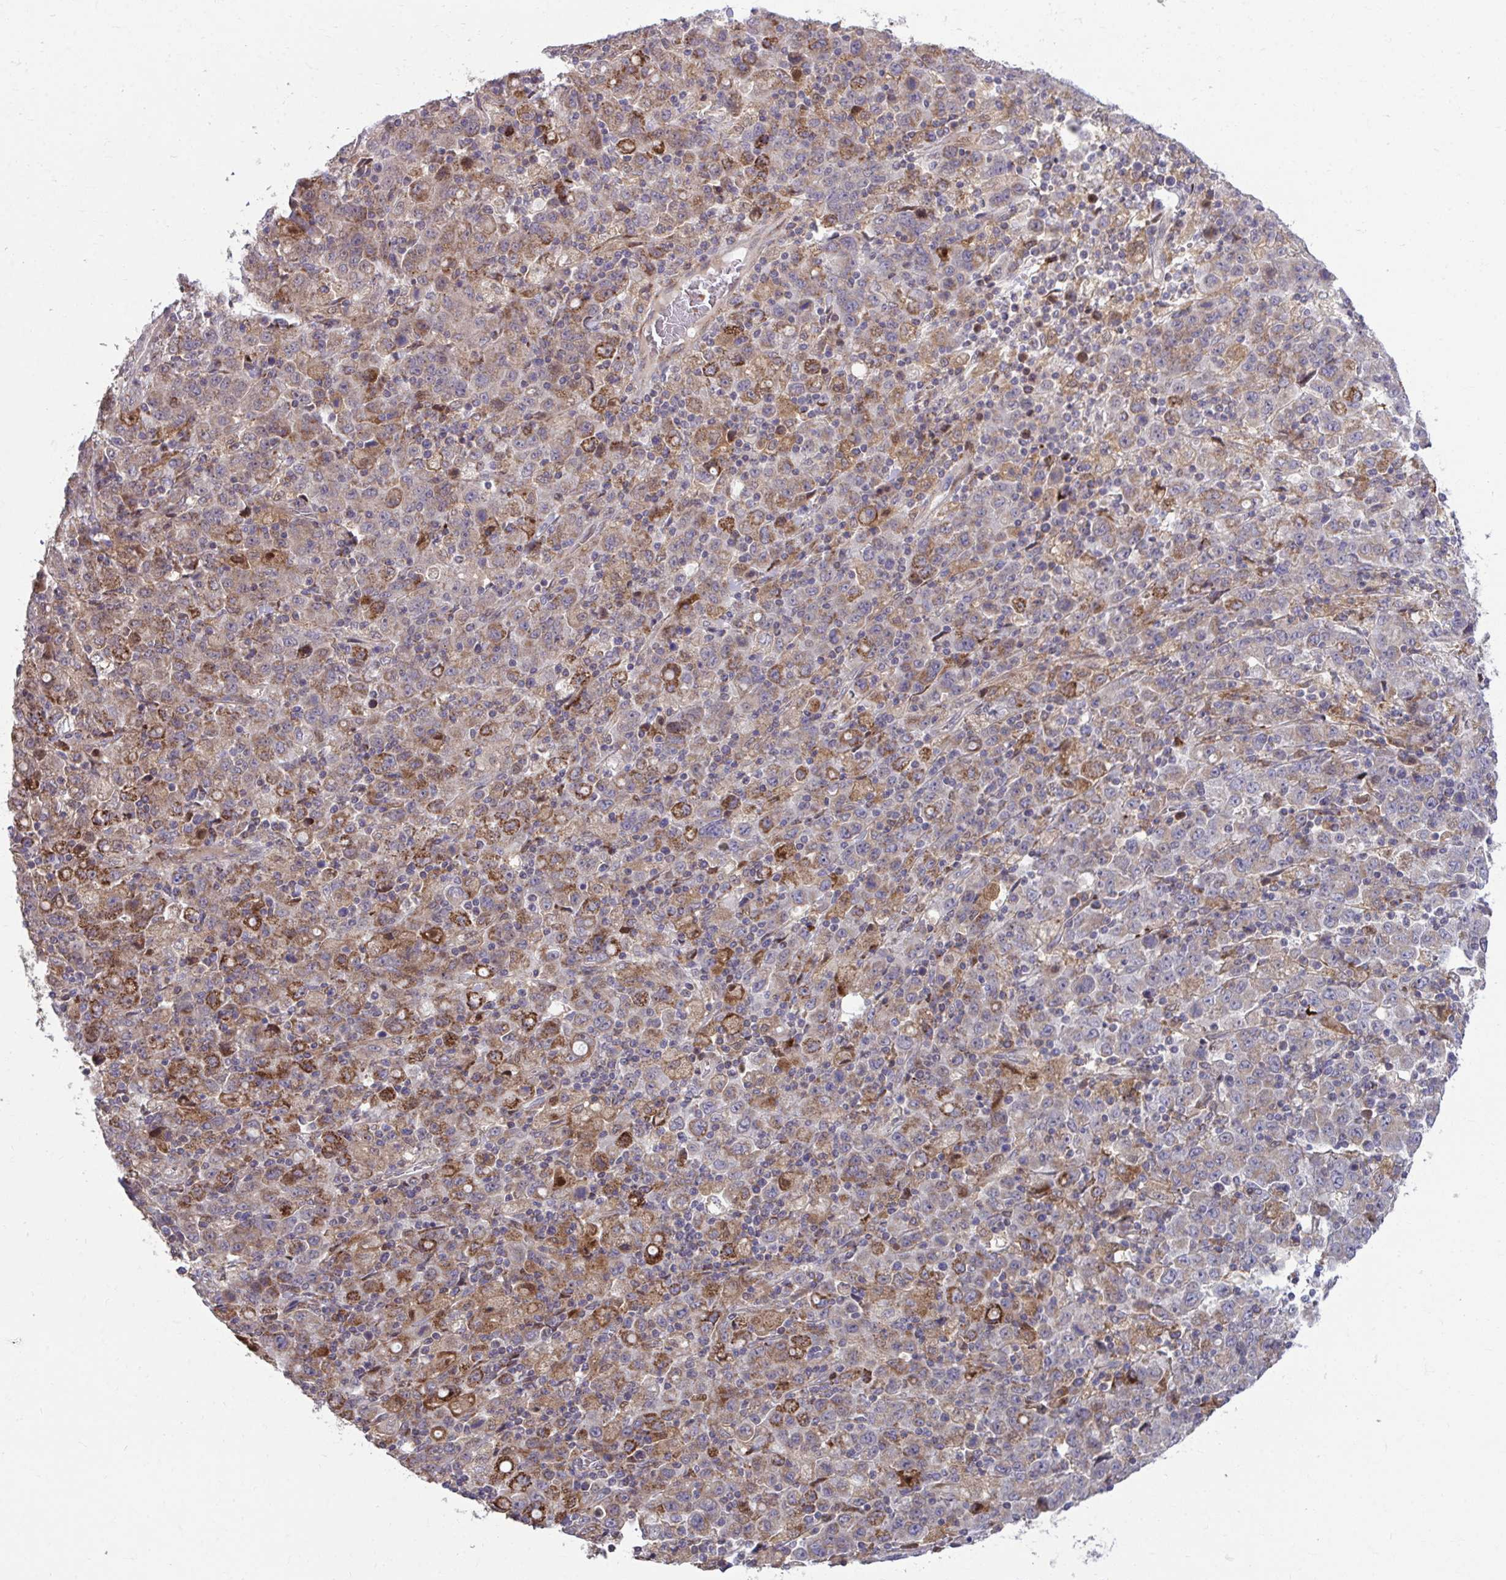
{"staining": {"intensity": "moderate", "quantity": "<25%", "location": "cytoplasmic/membranous"}, "tissue": "stomach cancer", "cell_type": "Tumor cells", "image_type": "cancer", "snomed": [{"axis": "morphology", "description": "Adenocarcinoma, NOS"}, {"axis": "topography", "description": "Stomach, upper"}], "caption": "Immunohistochemistry photomicrograph of neoplastic tissue: stomach cancer (adenocarcinoma) stained using IHC demonstrates low levels of moderate protein expression localized specifically in the cytoplasmic/membranous of tumor cells, appearing as a cytoplasmic/membranous brown color.", "gene": "C16orf54", "patient": {"sex": "male", "age": 69}}